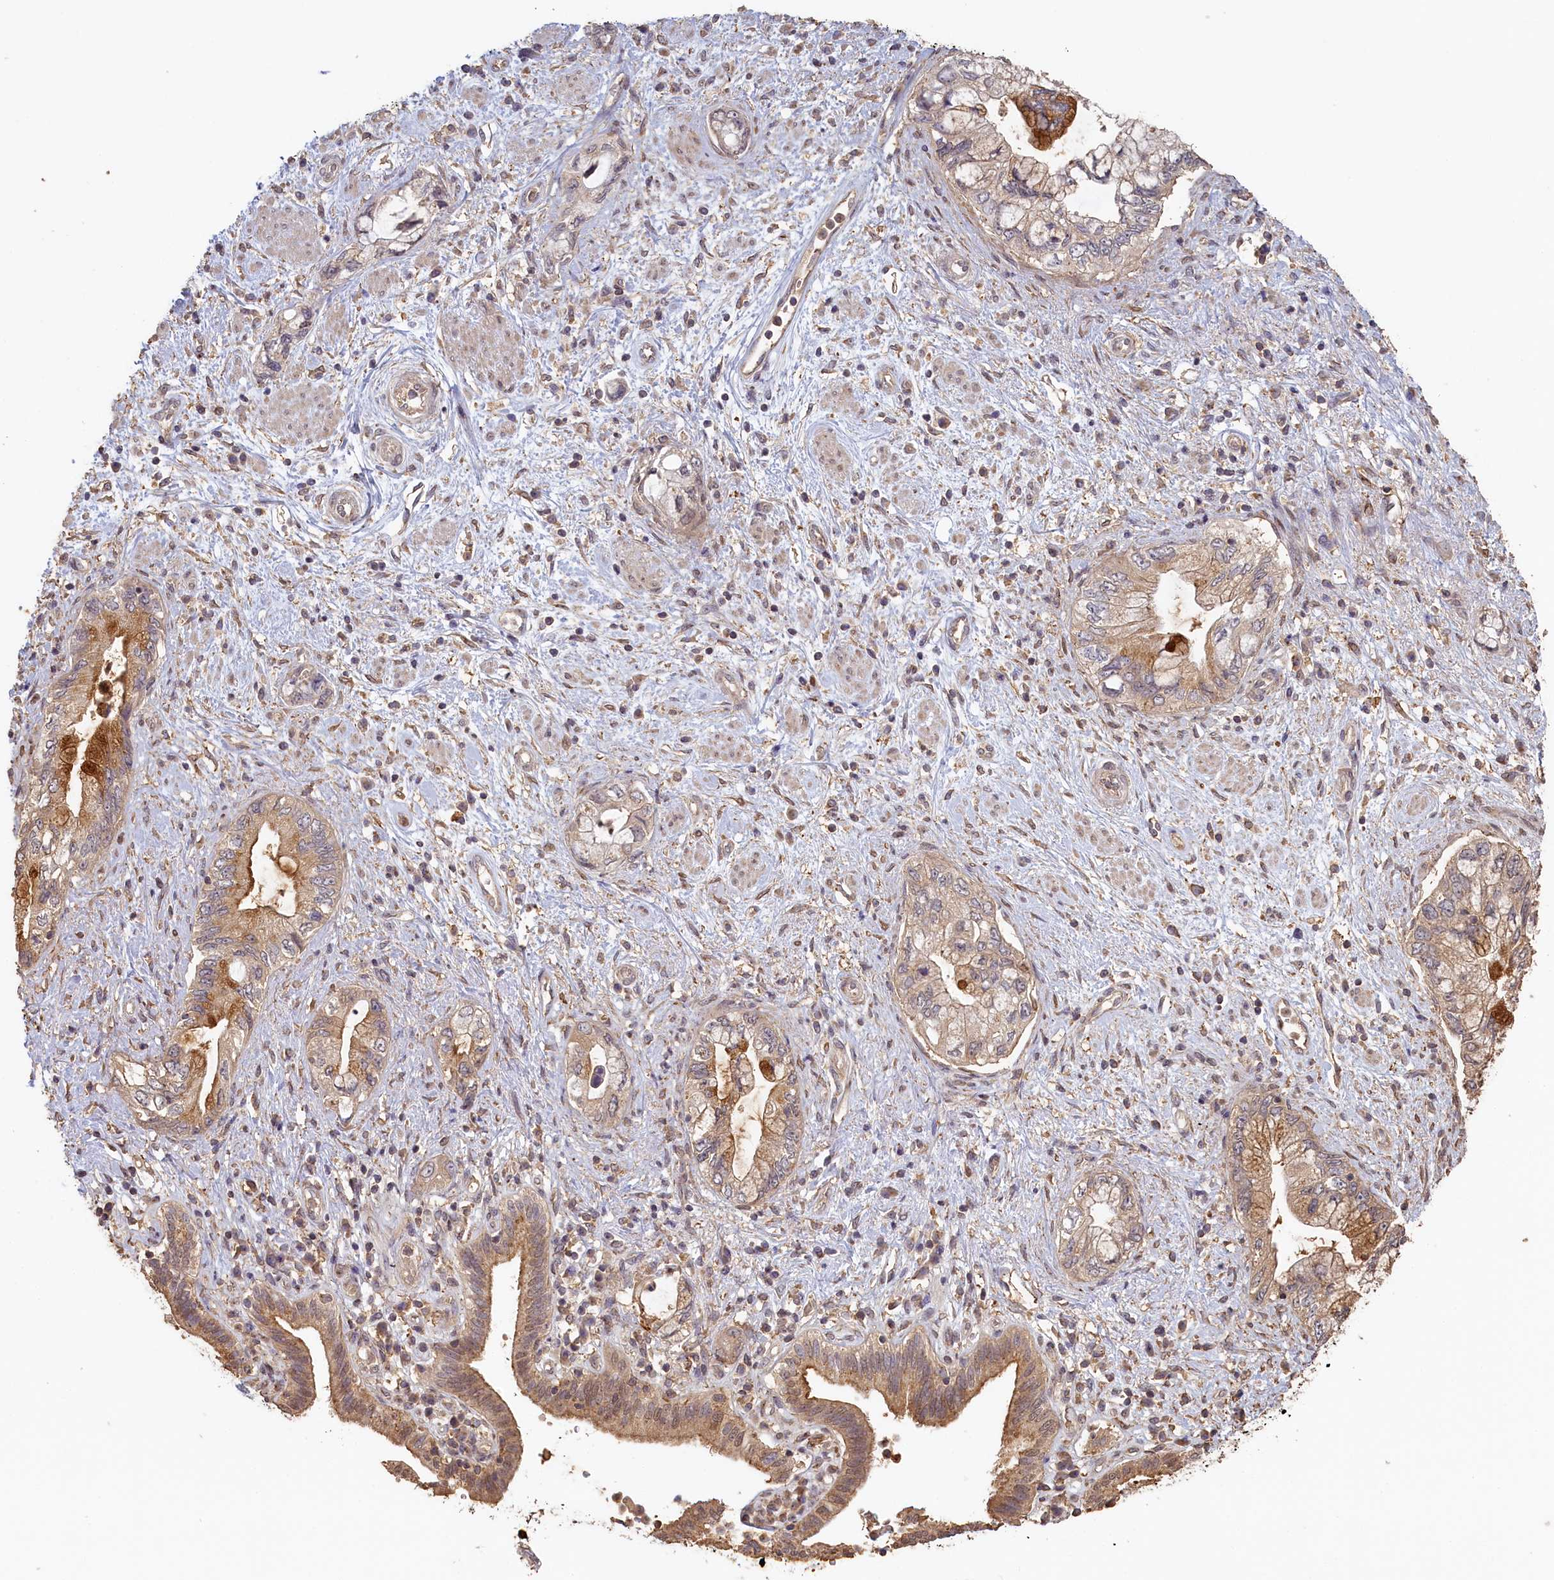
{"staining": {"intensity": "moderate", "quantity": "25%-75%", "location": "cytoplasmic/membranous"}, "tissue": "pancreatic cancer", "cell_type": "Tumor cells", "image_type": "cancer", "snomed": [{"axis": "morphology", "description": "Adenocarcinoma, NOS"}, {"axis": "topography", "description": "Pancreas"}], "caption": "The immunohistochemical stain labels moderate cytoplasmic/membranous positivity in tumor cells of adenocarcinoma (pancreatic) tissue.", "gene": "STX16", "patient": {"sex": "female", "age": 73}}